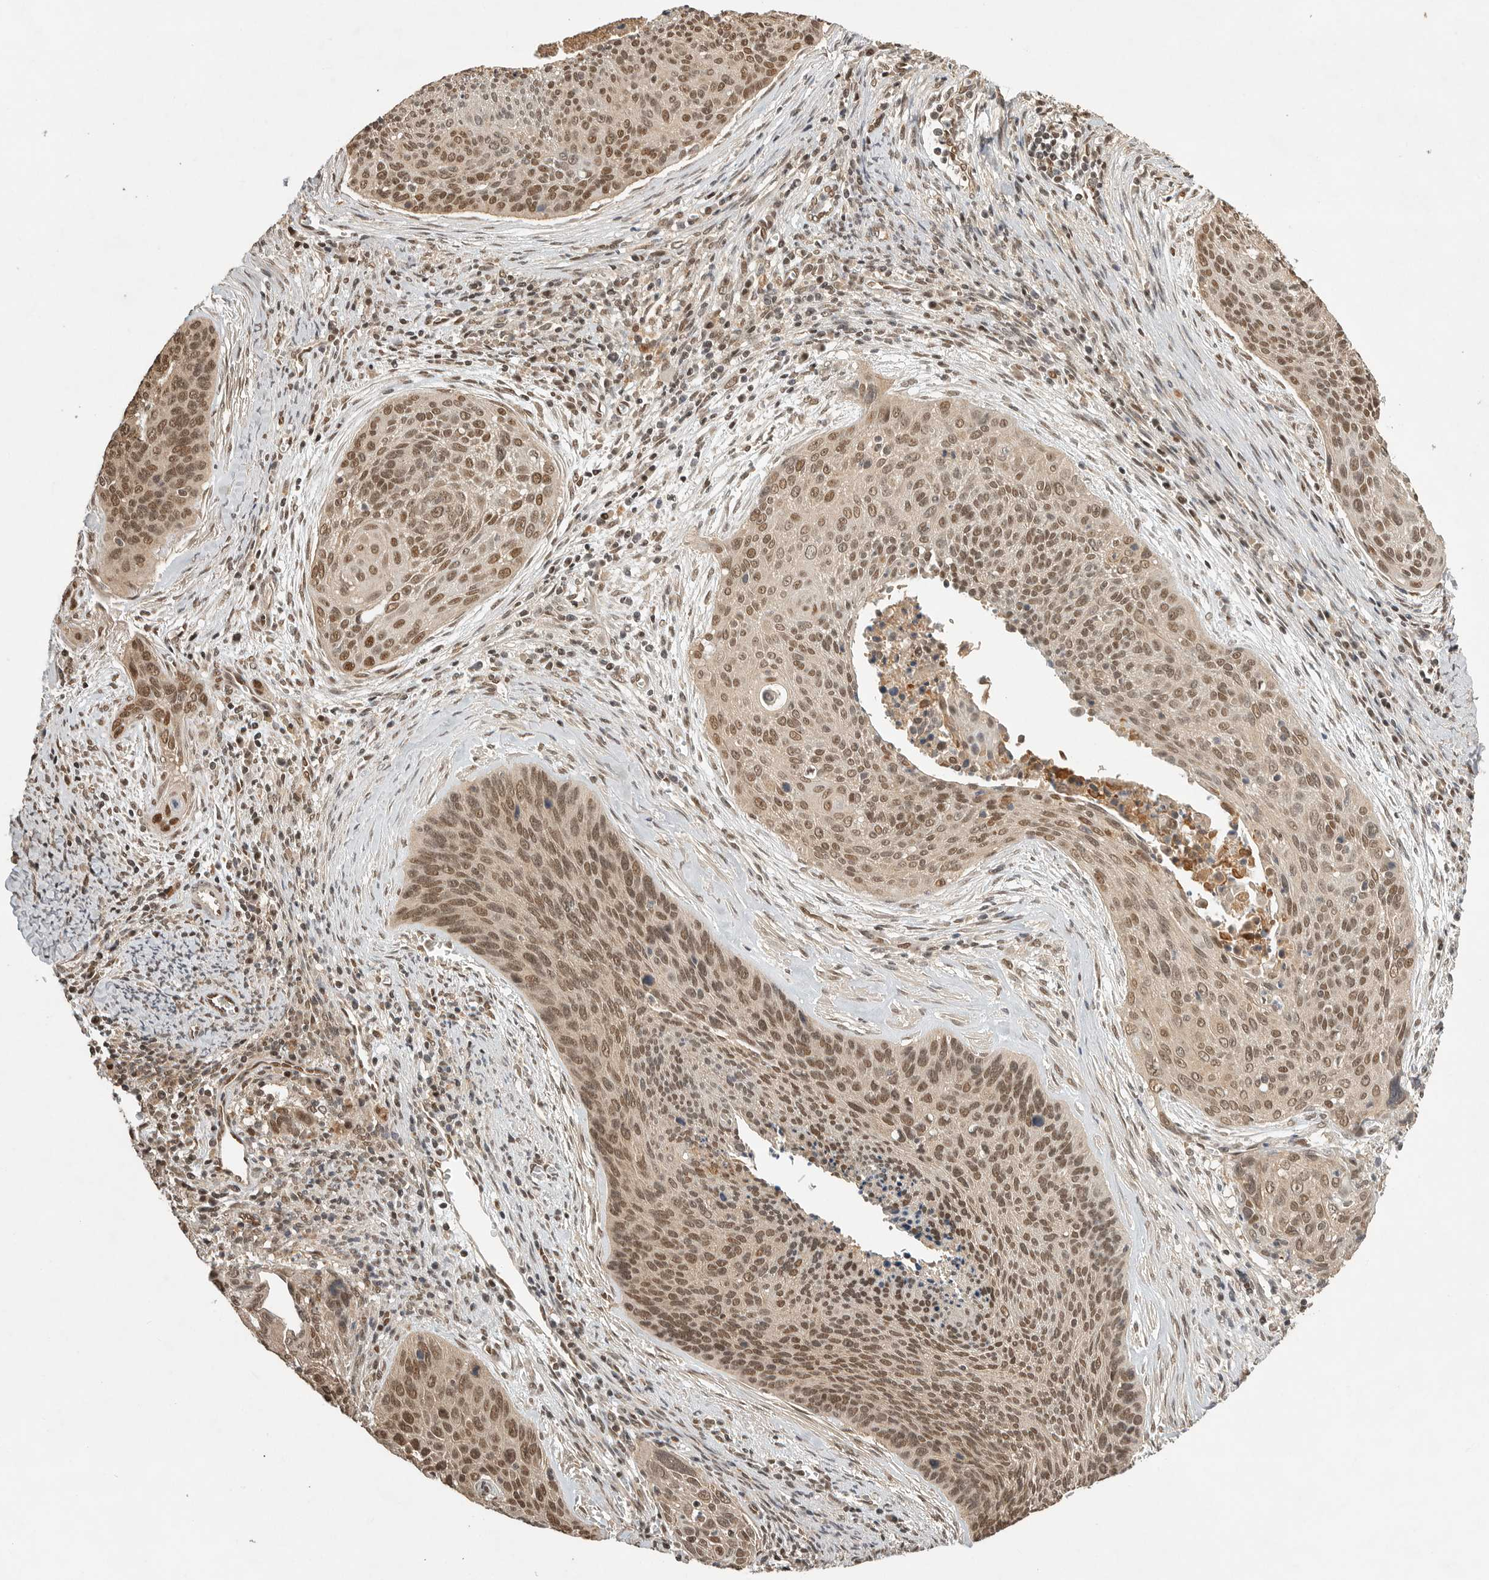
{"staining": {"intensity": "moderate", "quantity": ">75%", "location": "cytoplasmic/membranous,nuclear"}, "tissue": "cervical cancer", "cell_type": "Tumor cells", "image_type": "cancer", "snomed": [{"axis": "morphology", "description": "Squamous cell carcinoma, NOS"}, {"axis": "topography", "description": "Cervix"}], "caption": "Tumor cells display moderate cytoplasmic/membranous and nuclear expression in about >75% of cells in cervical cancer (squamous cell carcinoma). The protein of interest is shown in brown color, while the nuclei are stained blue.", "gene": "DFFA", "patient": {"sex": "female", "age": 55}}